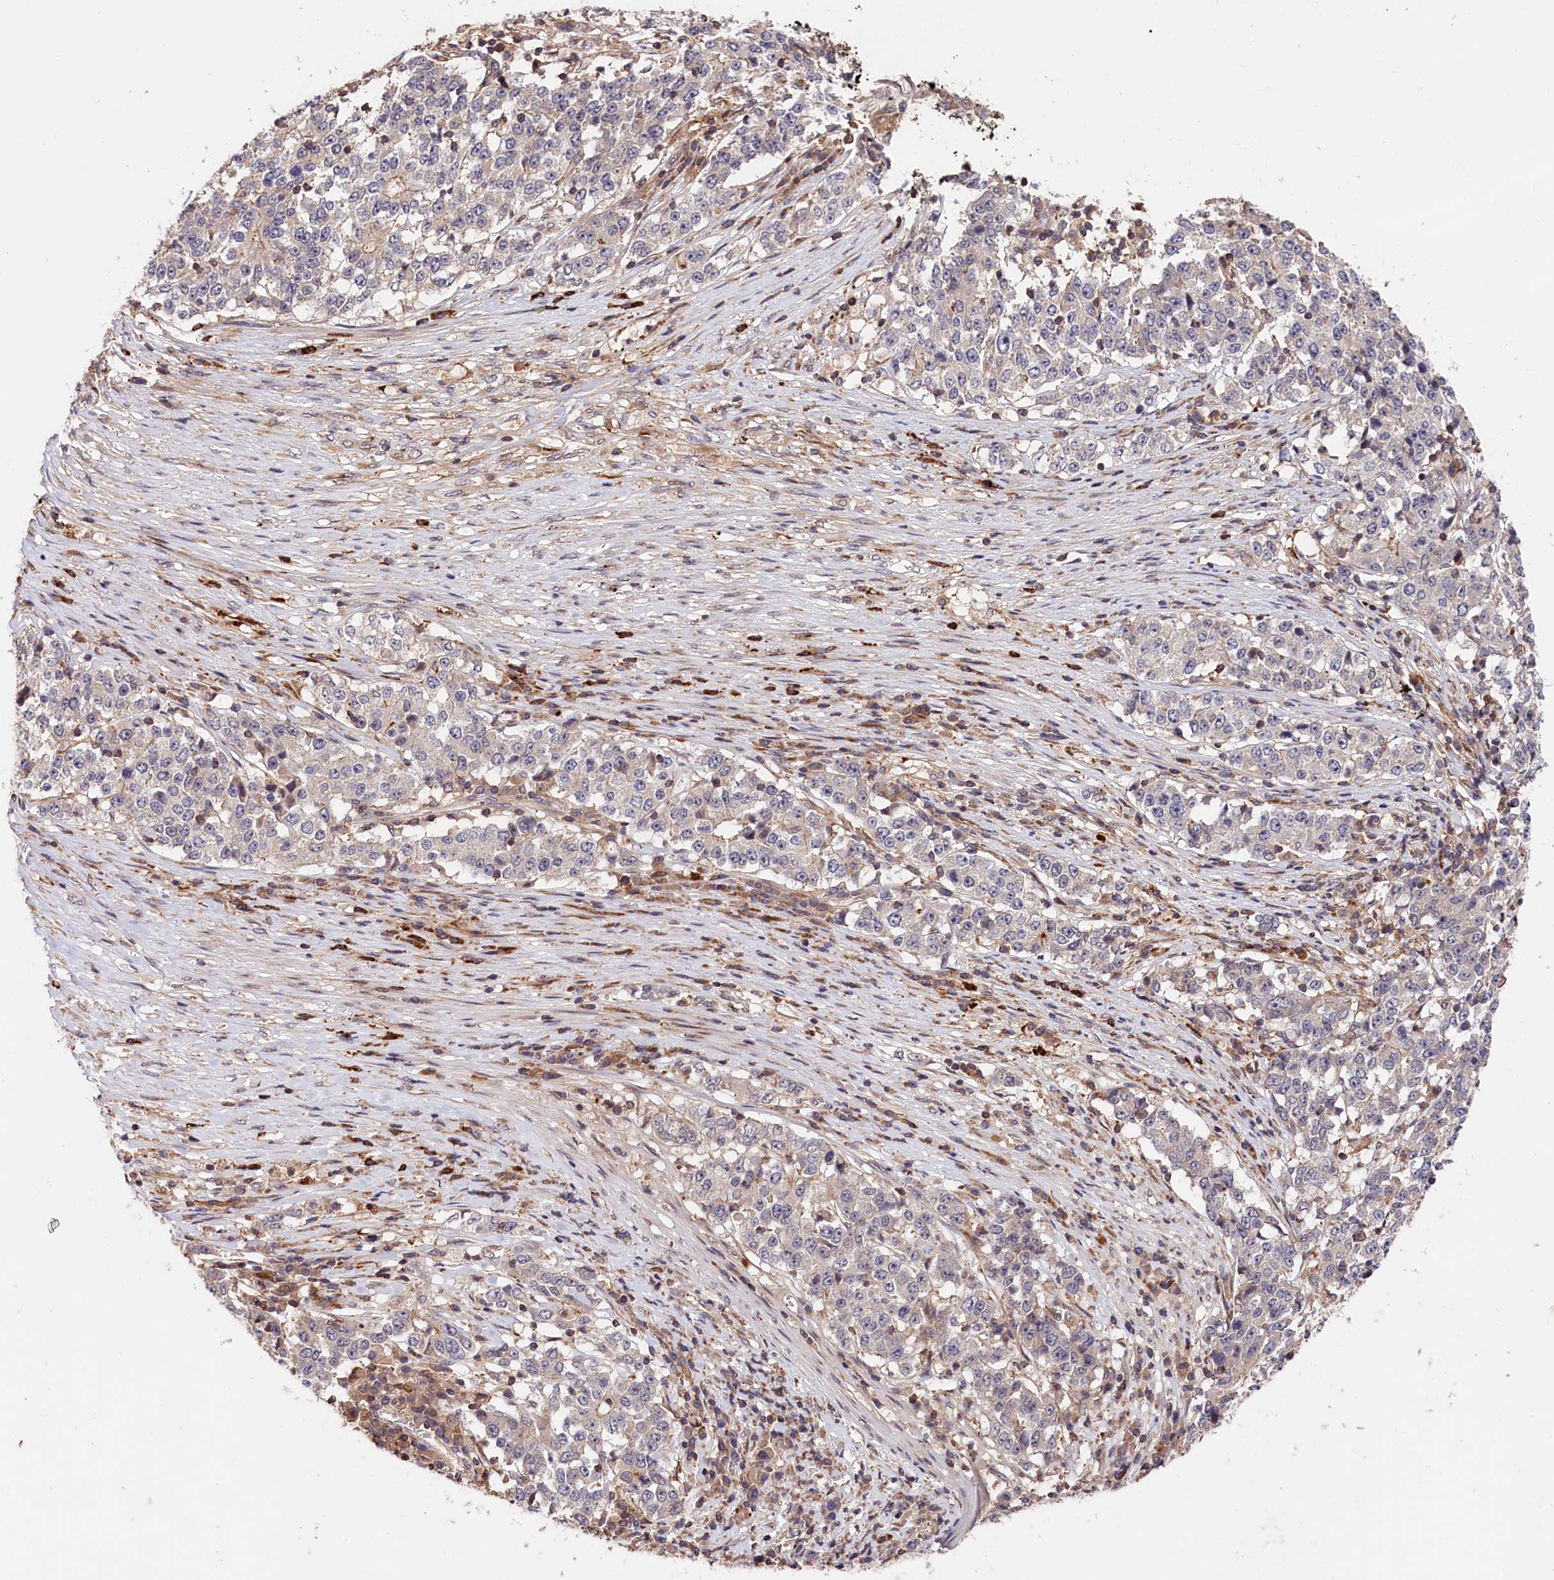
{"staining": {"intensity": "negative", "quantity": "none", "location": "none"}, "tissue": "stomach cancer", "cell_type": "Tumor cells", "image_type": "cancer", "snomed": [{"axis": "morphology", "description": "Adenocarcinoma, NOS"}, {"axis": "topography", "description": "Stomach"}], "caption": "Immunohistochemical staining of human stomach cancer shows no significant positivity in tumor cells. Nuclei are stained in blue.", "gene": "CACNA1H", "patient": {"sex": "male", "age": 59}}